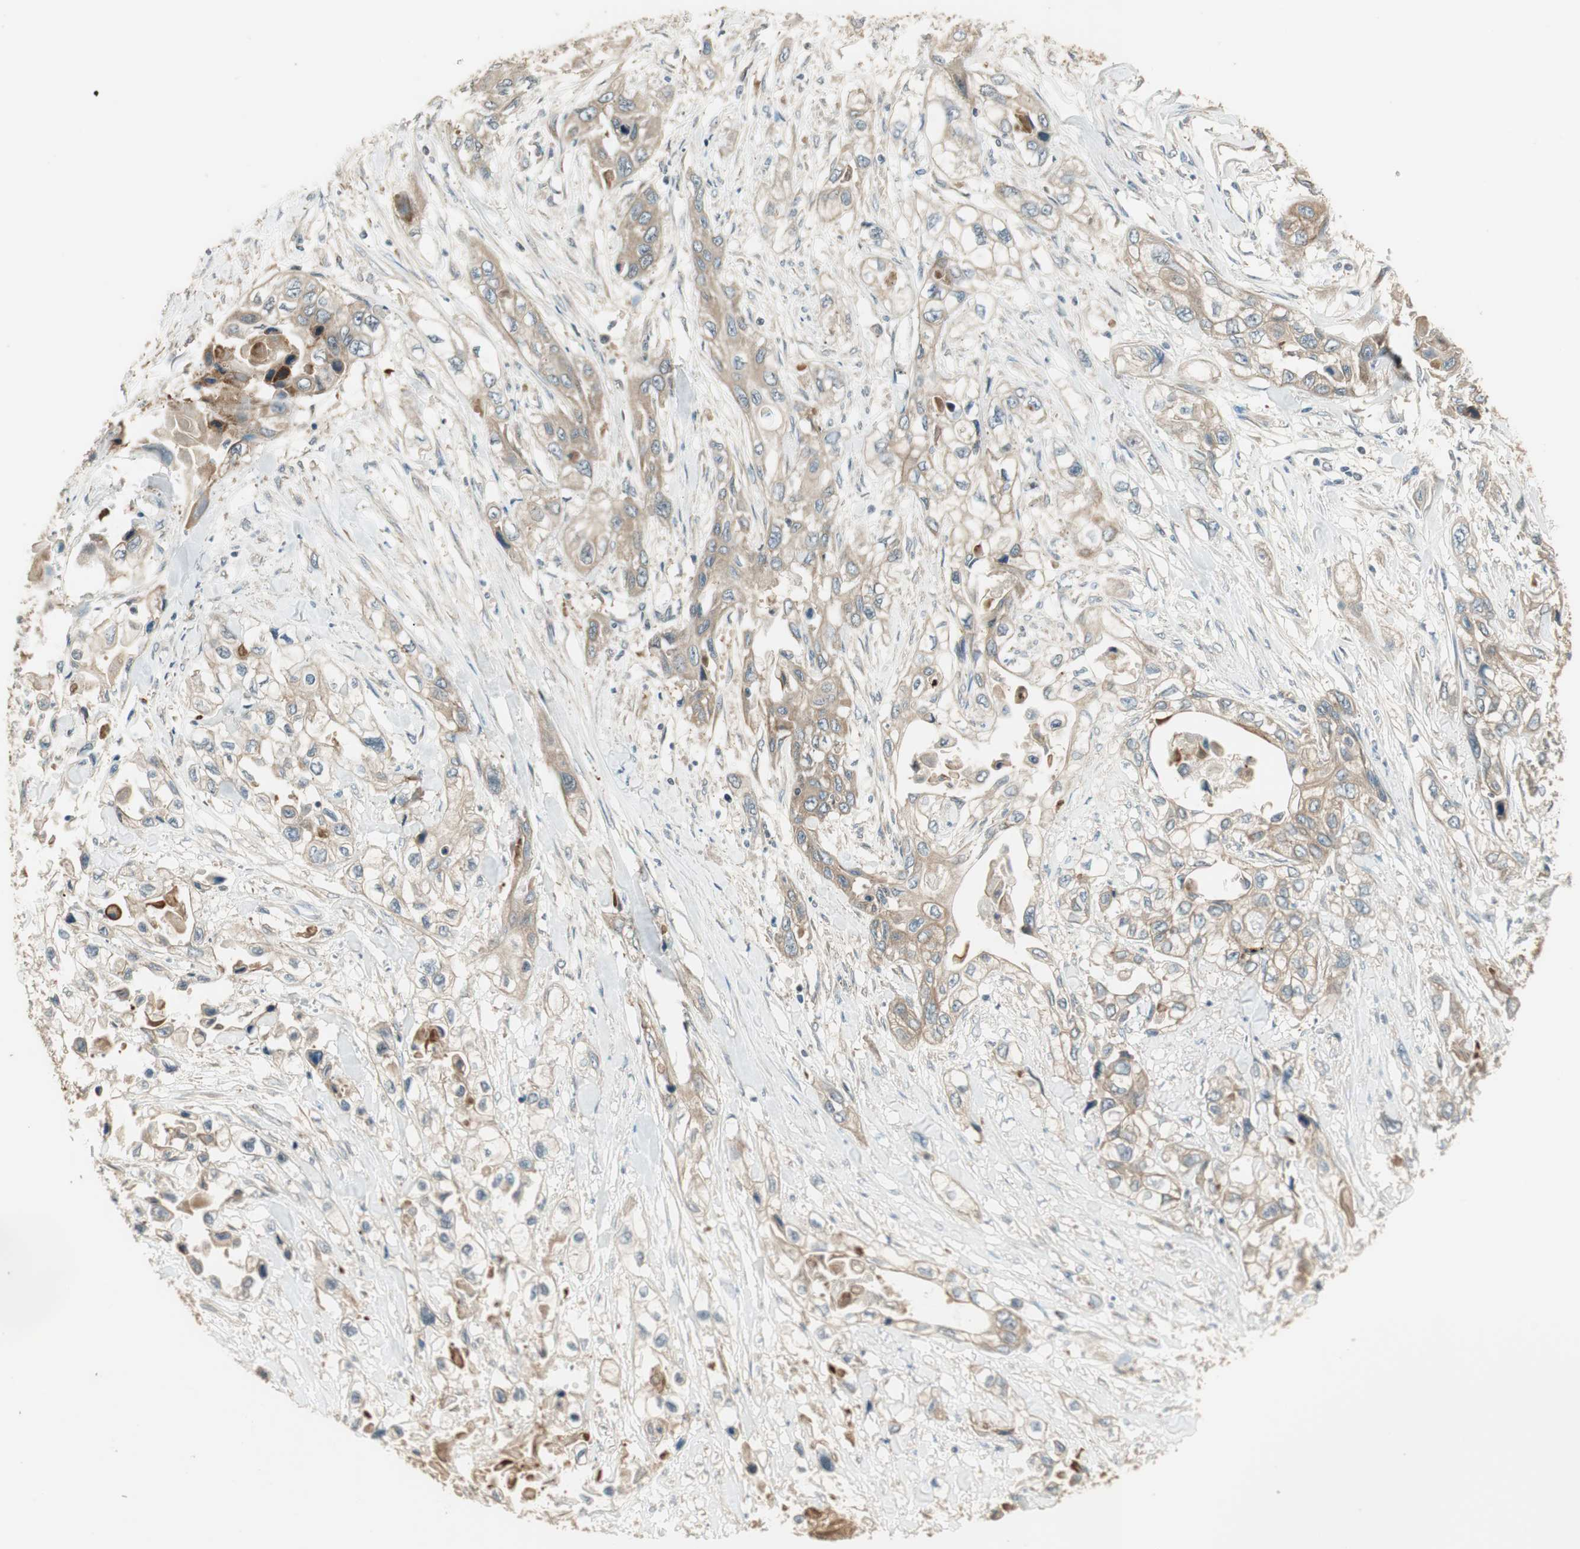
{"staining": {"intensity": "weak", "quantity": "25%-75%", "location": "cytoplasmic/membranous"}, "tissue": "pancreatic cancer", "cell_type": "Tumor cells", "image_type": "cancer", "snomed": [{"axis": "morphology", "description": "Adenocarcinoma, NOS"}, {"axis": "topography", "description": "Pancreas"}], "caption": "A micrograph showing weak cytoplasmic/membranous expression in about 25%-75% of tumor cells in adenocarcinoma (pancreatic), as visualized by brown immunohistochemical staining.", "gene": "PFDN5", "patient": {"sex": "female", "age": 70}}